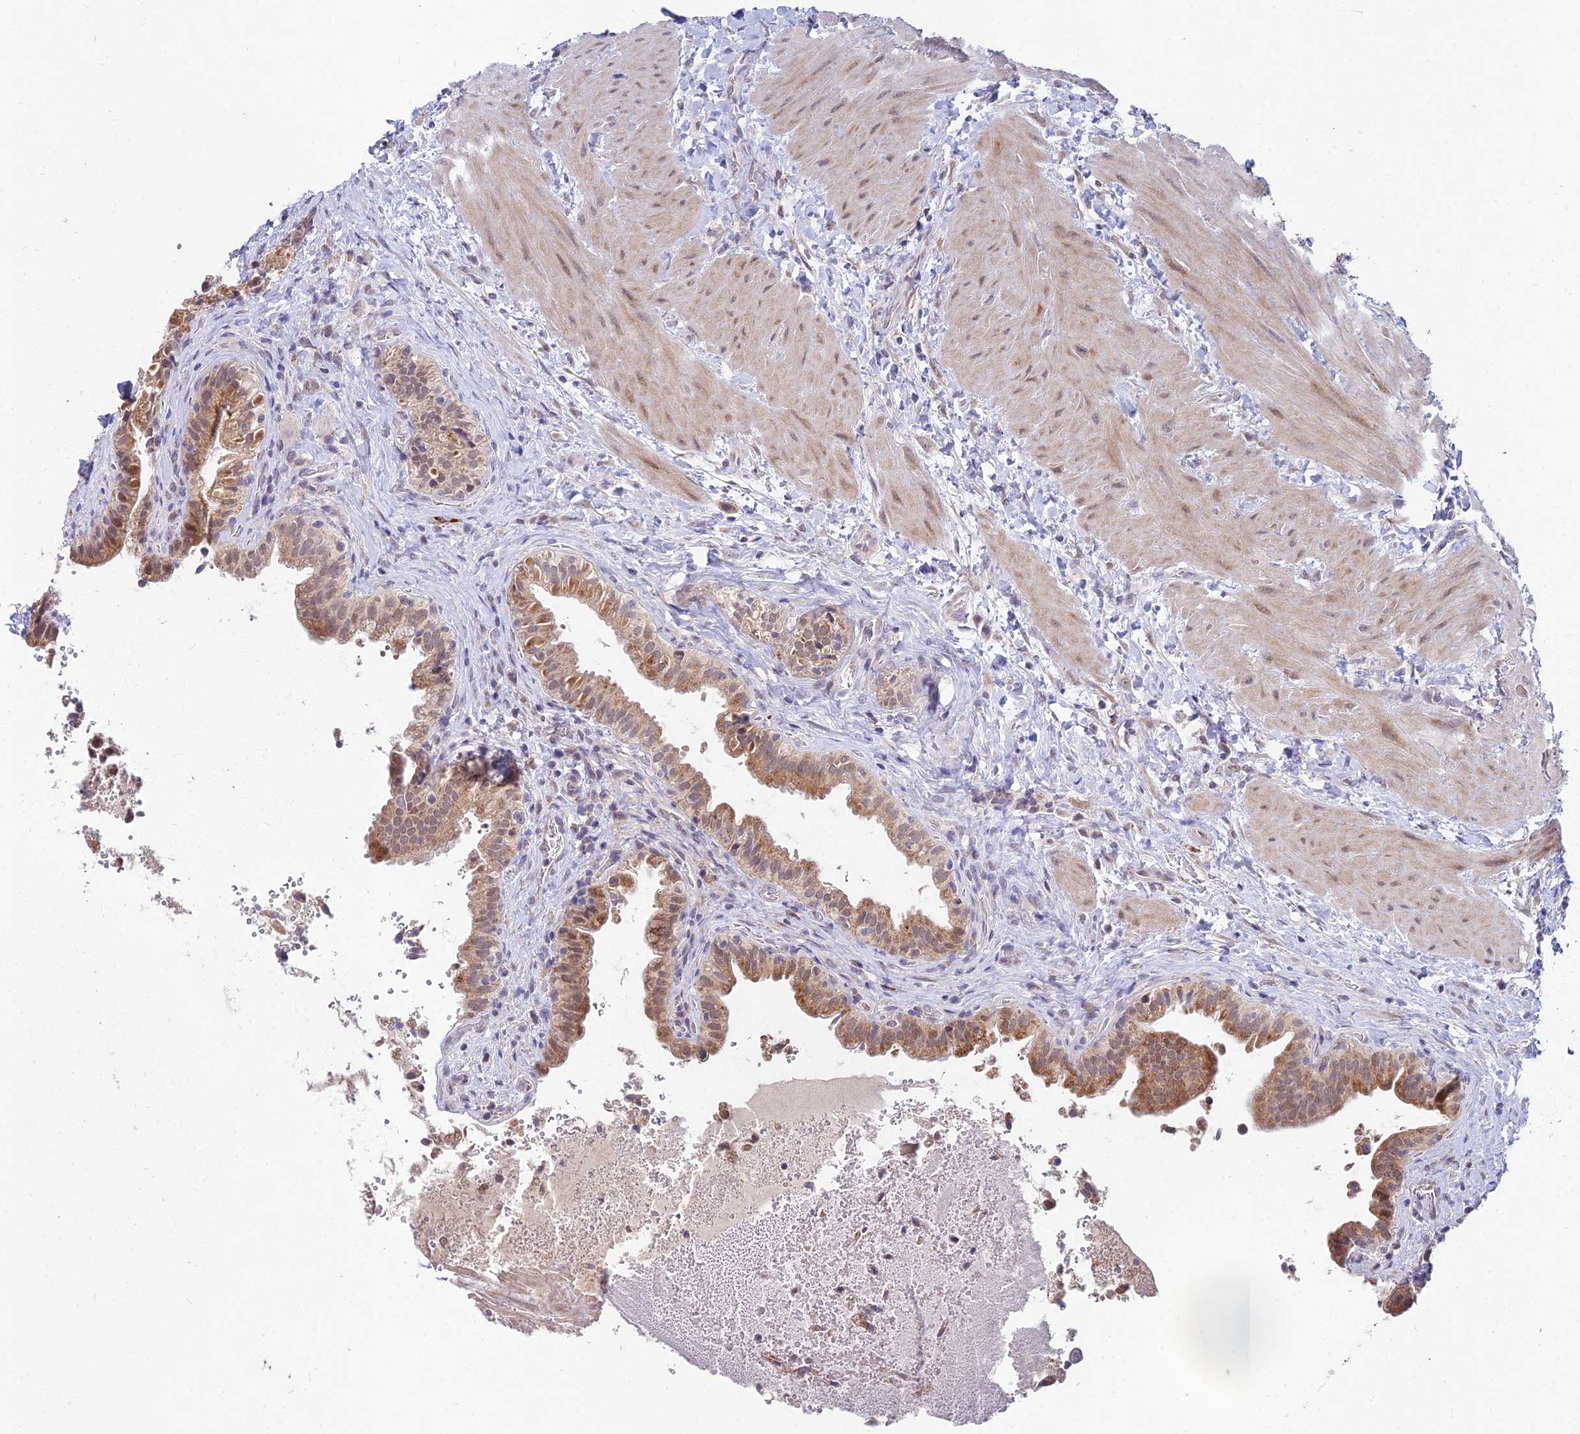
{"staining": {"intensity": "moderate", "quantity": ">75%", "location": "cytoplasmic/membranous"}, "tissue": "gallbladder", "cell_type": "Glandular cells", "image_type": "normal", "snomed": [{"axis": "morphology", "description": "Normal tissue, NOS"}, {"axis": "topography", "description": "Gallbladder"}], "caption": "DAB (3,3'-diaminobenzidine) immunohistochemical staining of benign gallbladder shows moderate cytoplasmic/membranous protein expression in approximately >75% of glandular cells.", "gene": "WDR43", "patient": {"sex": "male", "age": 24}}